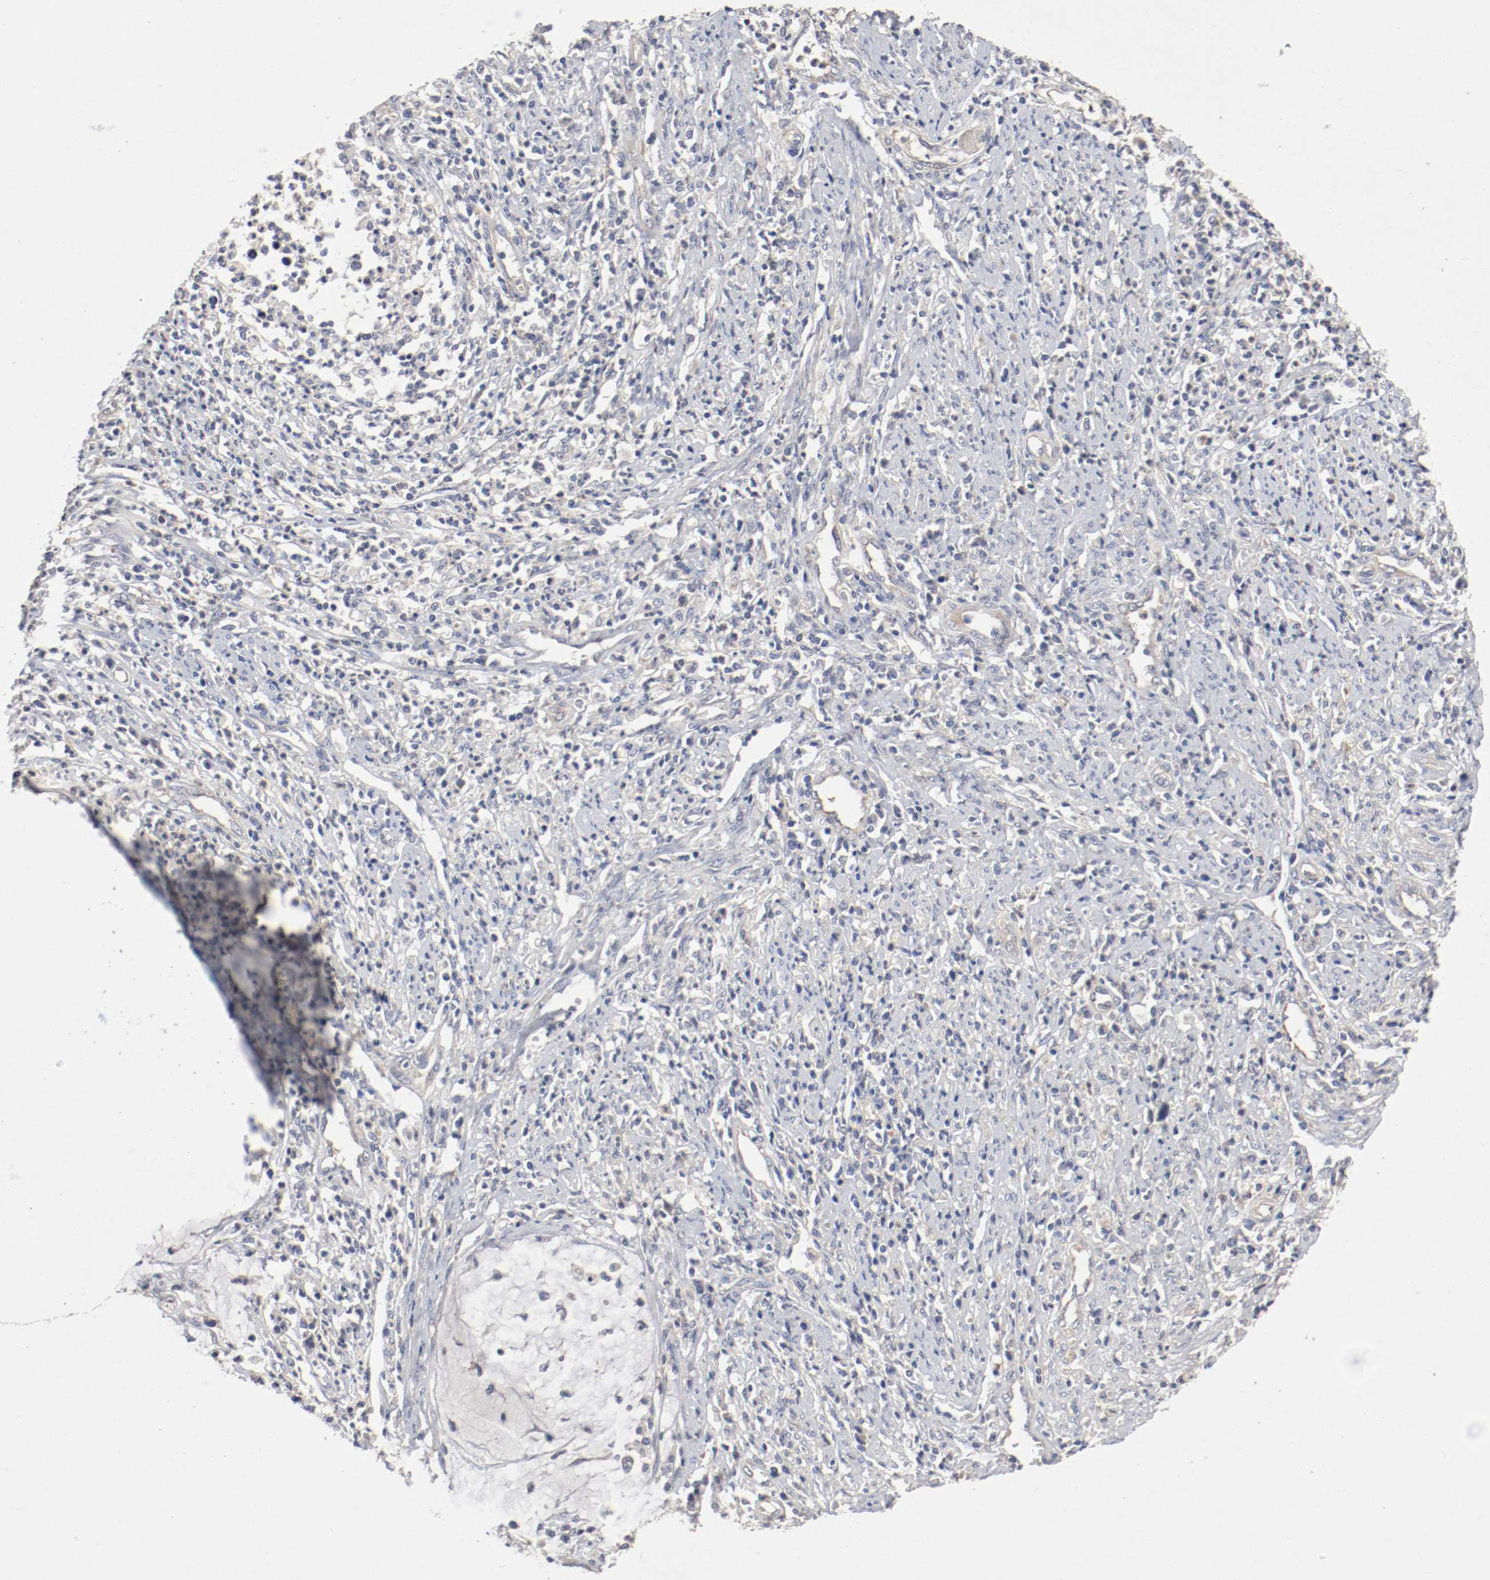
{"staining": {"intensity": "weak", "quantity": "<25%", "location": "cytoplasmic/membranous"}, "tissue": "cervical cancer", "cell_type": "Tumor cells", "image_type": "cancer", "snomed": [{"axis": "morphology", "description": "Adenocarcinoma, NOS"}, {"axis": "topography", "description": "Cervix"}], "caption": "This micrograph is of adenocarcinoma (cervical) stained with IHC to label a protein in brown with the nuclei are counter-stained blue. There is no staining in tumor cells. Nuclei are stained in blue.", "gene": "REN", "patient": {"sex": "female", "age": 36}}